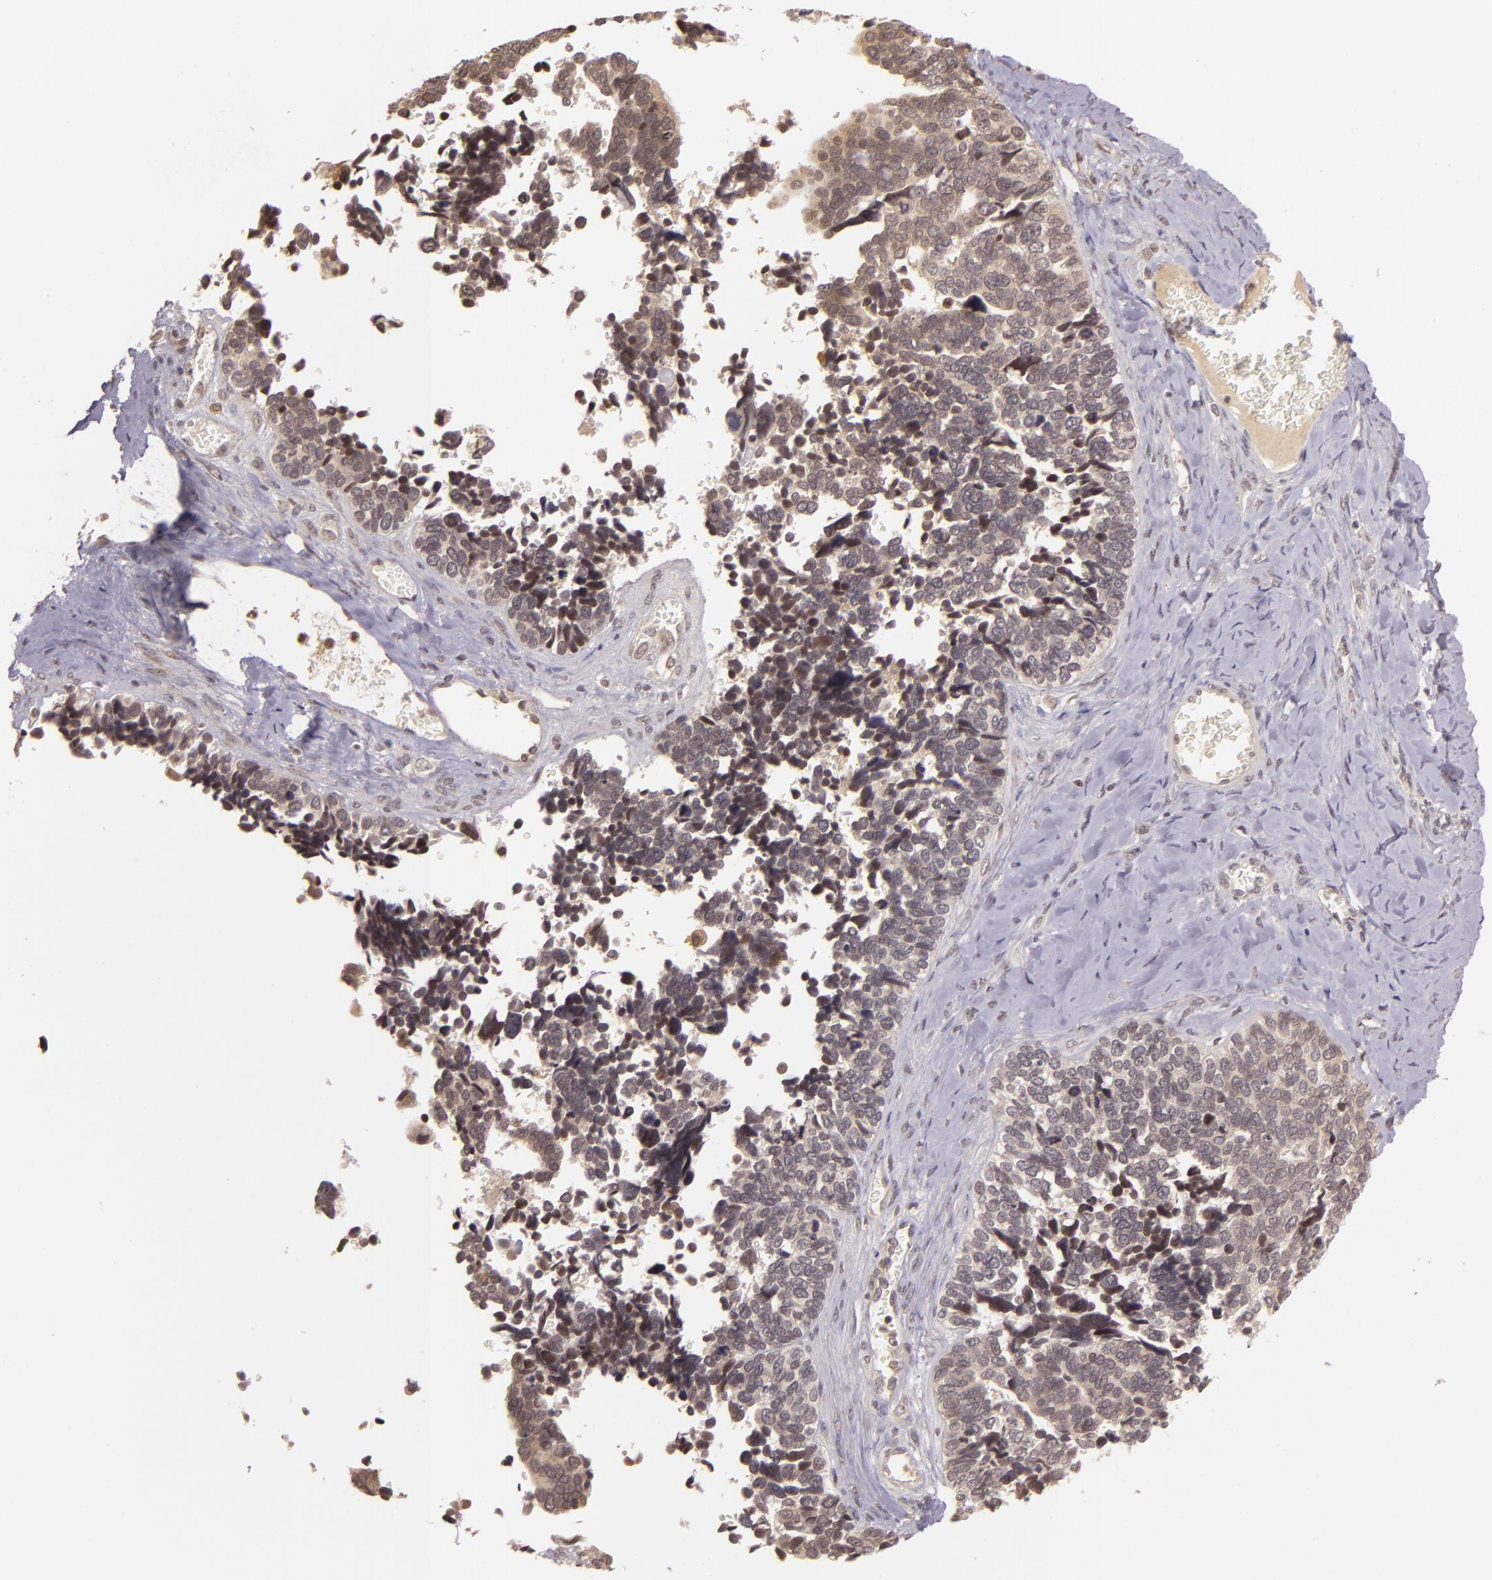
{"staining": {"intensity": "weak", "quantity": ">75%", "location": "cytoplasmic/membranous,nuclear"}, "tissue": "ovarian cancer", "cell_type": "Tumor cells", "image_type": "cancer", "snomed": [{"axis": "morphology", "description": "Cystadenocarcinoma, serous, NOS"}, {"axis": "topography", "description": "Ovary"}], "caption": "Human ovarian cancer stained for a protein (brown) exhibits weak cytoplasmic/membranous and nuclear positive positivity in about >75% of tumor cells.", "gene": "TXNRD2", "patient": {"sex": "female", "age": 77}}